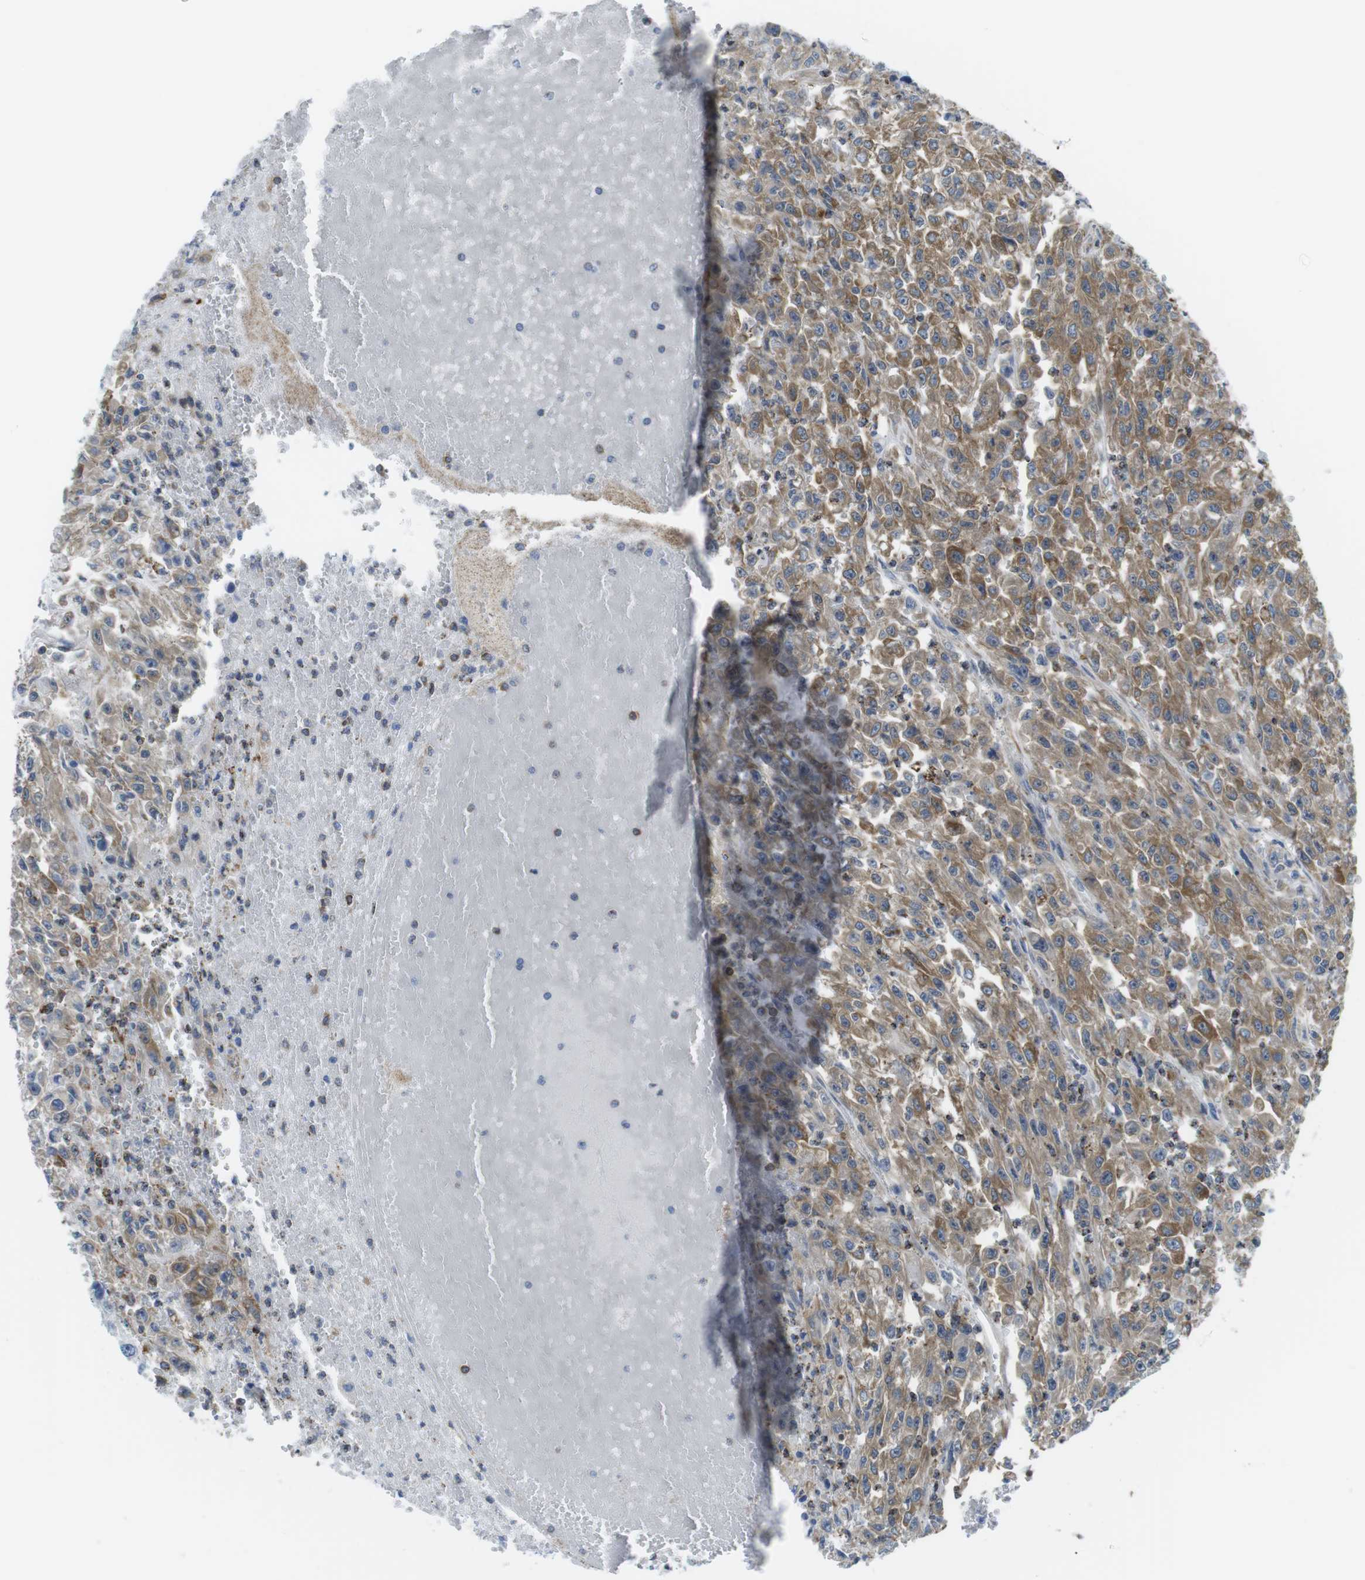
{"staining": {"intensity": "moderate", "quantity": ">75%", "location": "cytoplasmic/membranous"}, "tissue": "urothelial cancer", "cell_type": "Tumor cells", "image_type": "cancer", "snomed": [{"axis": "morphology", "description": "Urothelial carcinoma, High grade"}, {"axis": "topography", "description": "Urinary bladder"}], "caption": "Immunohistochemistry of human urothelial cancer displays medium levels of moderate cytoplasmic/membranous positivity in about >75% of tumor cells.", "gene": "KCNE3", "patient": {"sex": "male", "age": 46}}